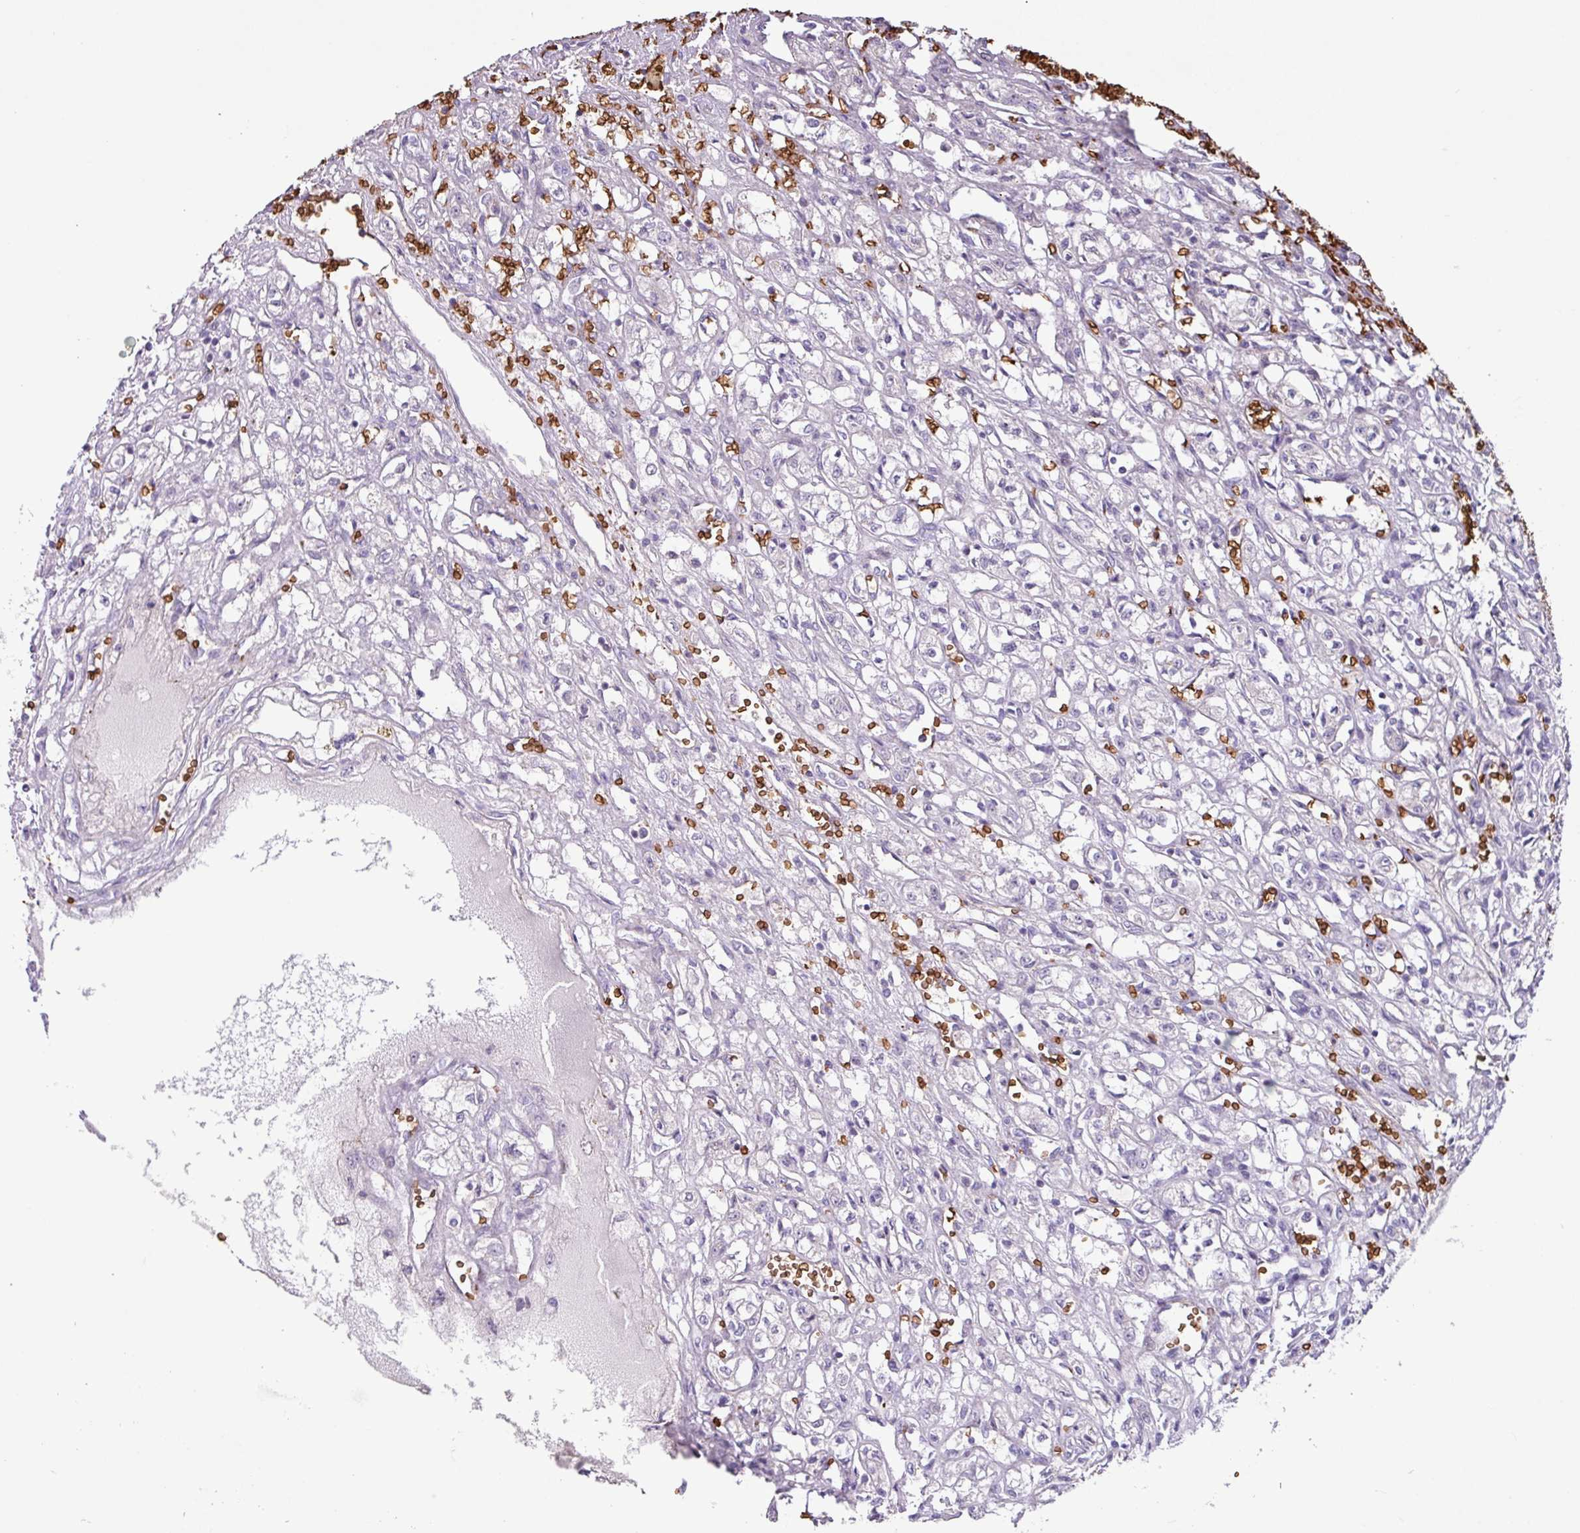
{"staining": {"intensity": "negative", "quantity": "none", "location": "none"}, "tissue": "renal cancer", "cell_type": "Tumor cells", "image_type": "cancer", "snomed": [{"axis": "morphology", "description": "Adenocarcinoma, NOS"}, {"axis": "topography", "description": "Kidney"}], "caption": "A photomicrograph of human renal cancer is negative for staining in tumor cells.", "gene": "RAD21L1", "patient": {"sex": "male", "age": 56}}